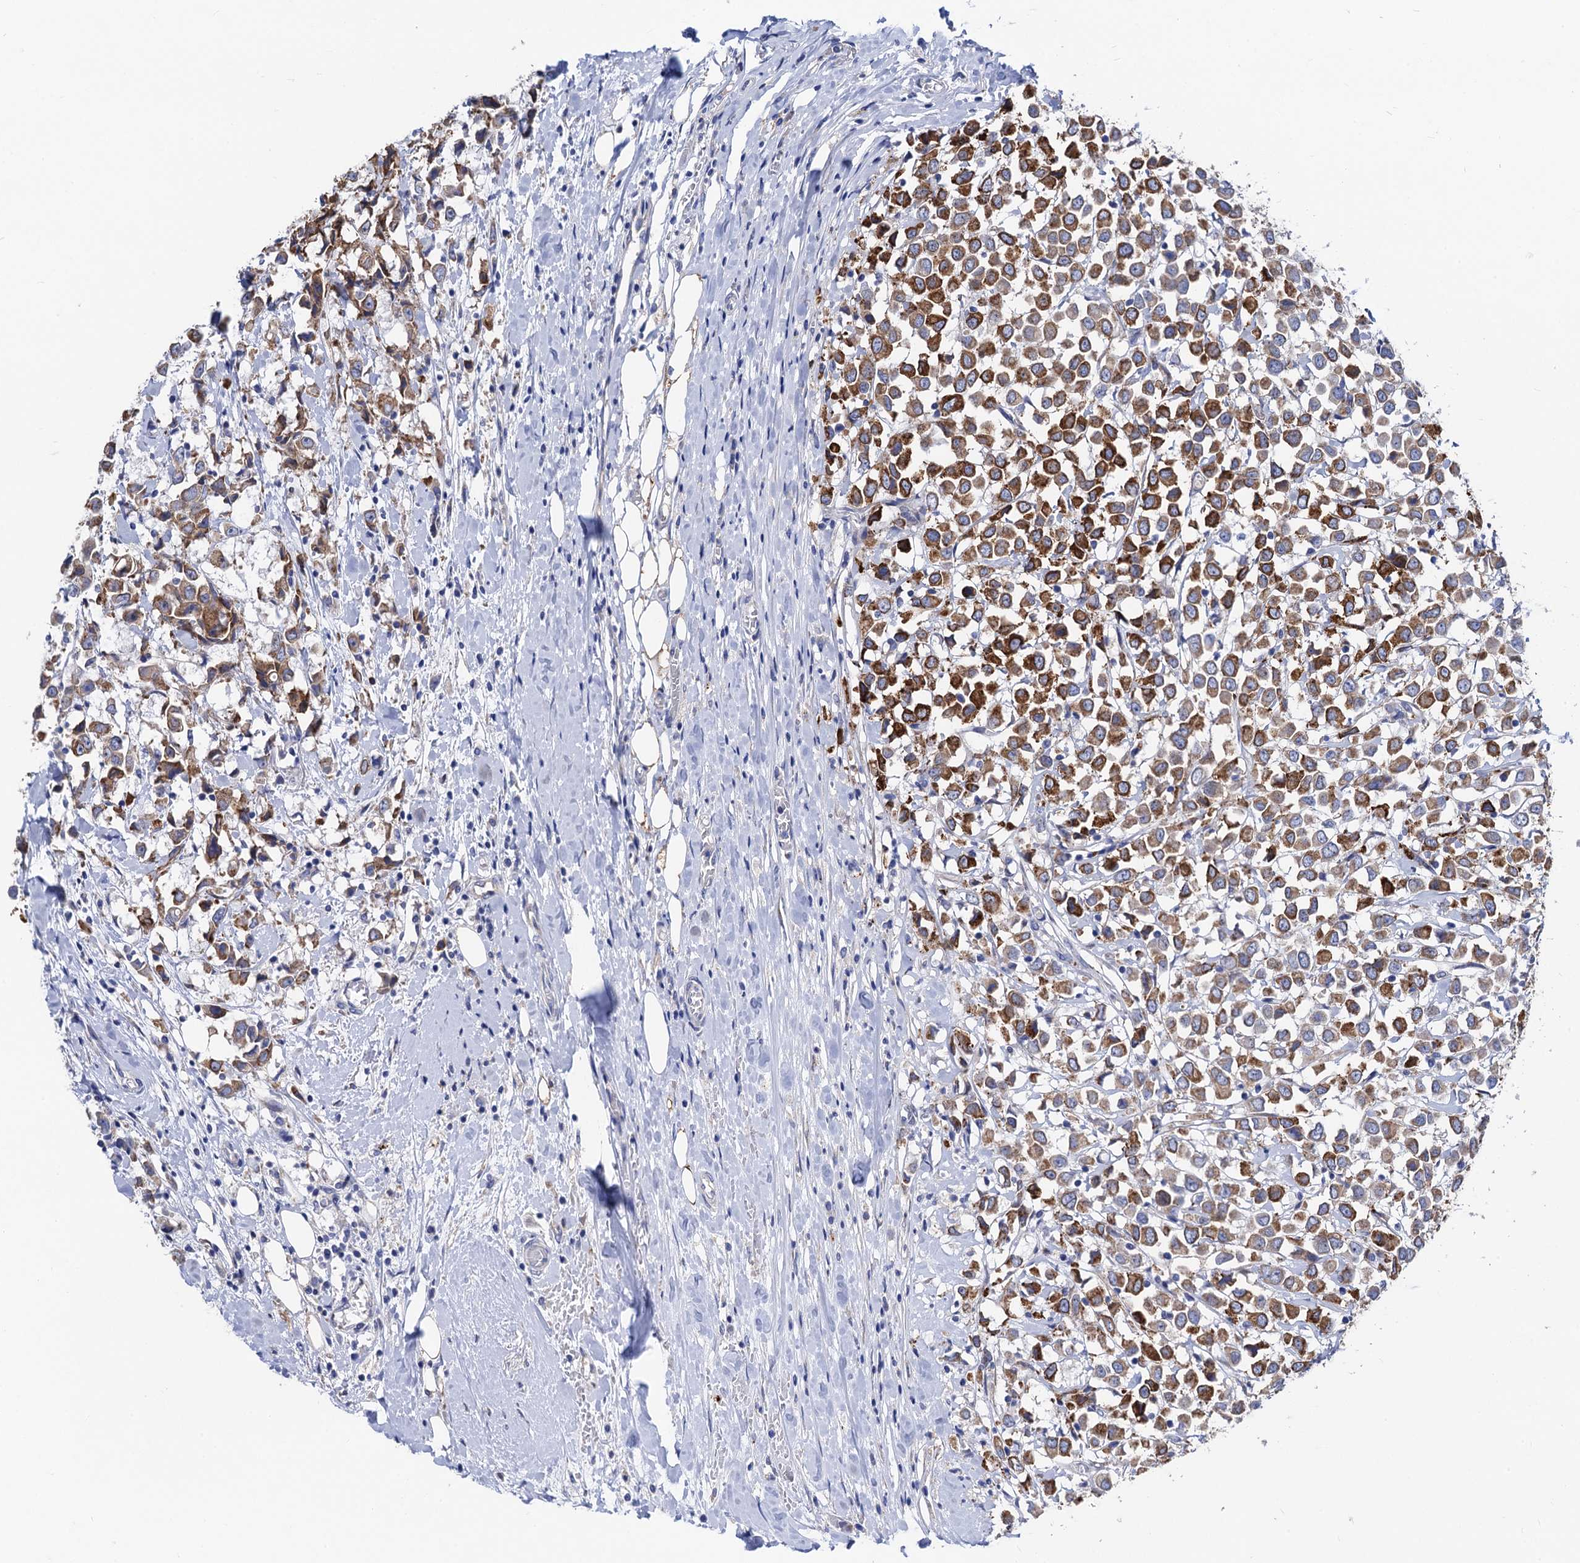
{"staining": {"intensity": "strong", "quantity": ">75%", "location": "cytoplasmic/membranous"}, "tissue": "breast cancer", "cell_type": "Tumor cells", "image_type": "cancer", "snomed": [{"axis": "morphology", "description": "Duct carcinoma"}, {"axis": "topography", "description": "Breast"}], "caption": "The photomicrograph demonstrates a brown stain indicating the presence of a protein in the cytoplasmic/membranous of tumor cells in breast cancer.", "gene": "FREM3", "patient": {"sex": "female", "age": 61}}